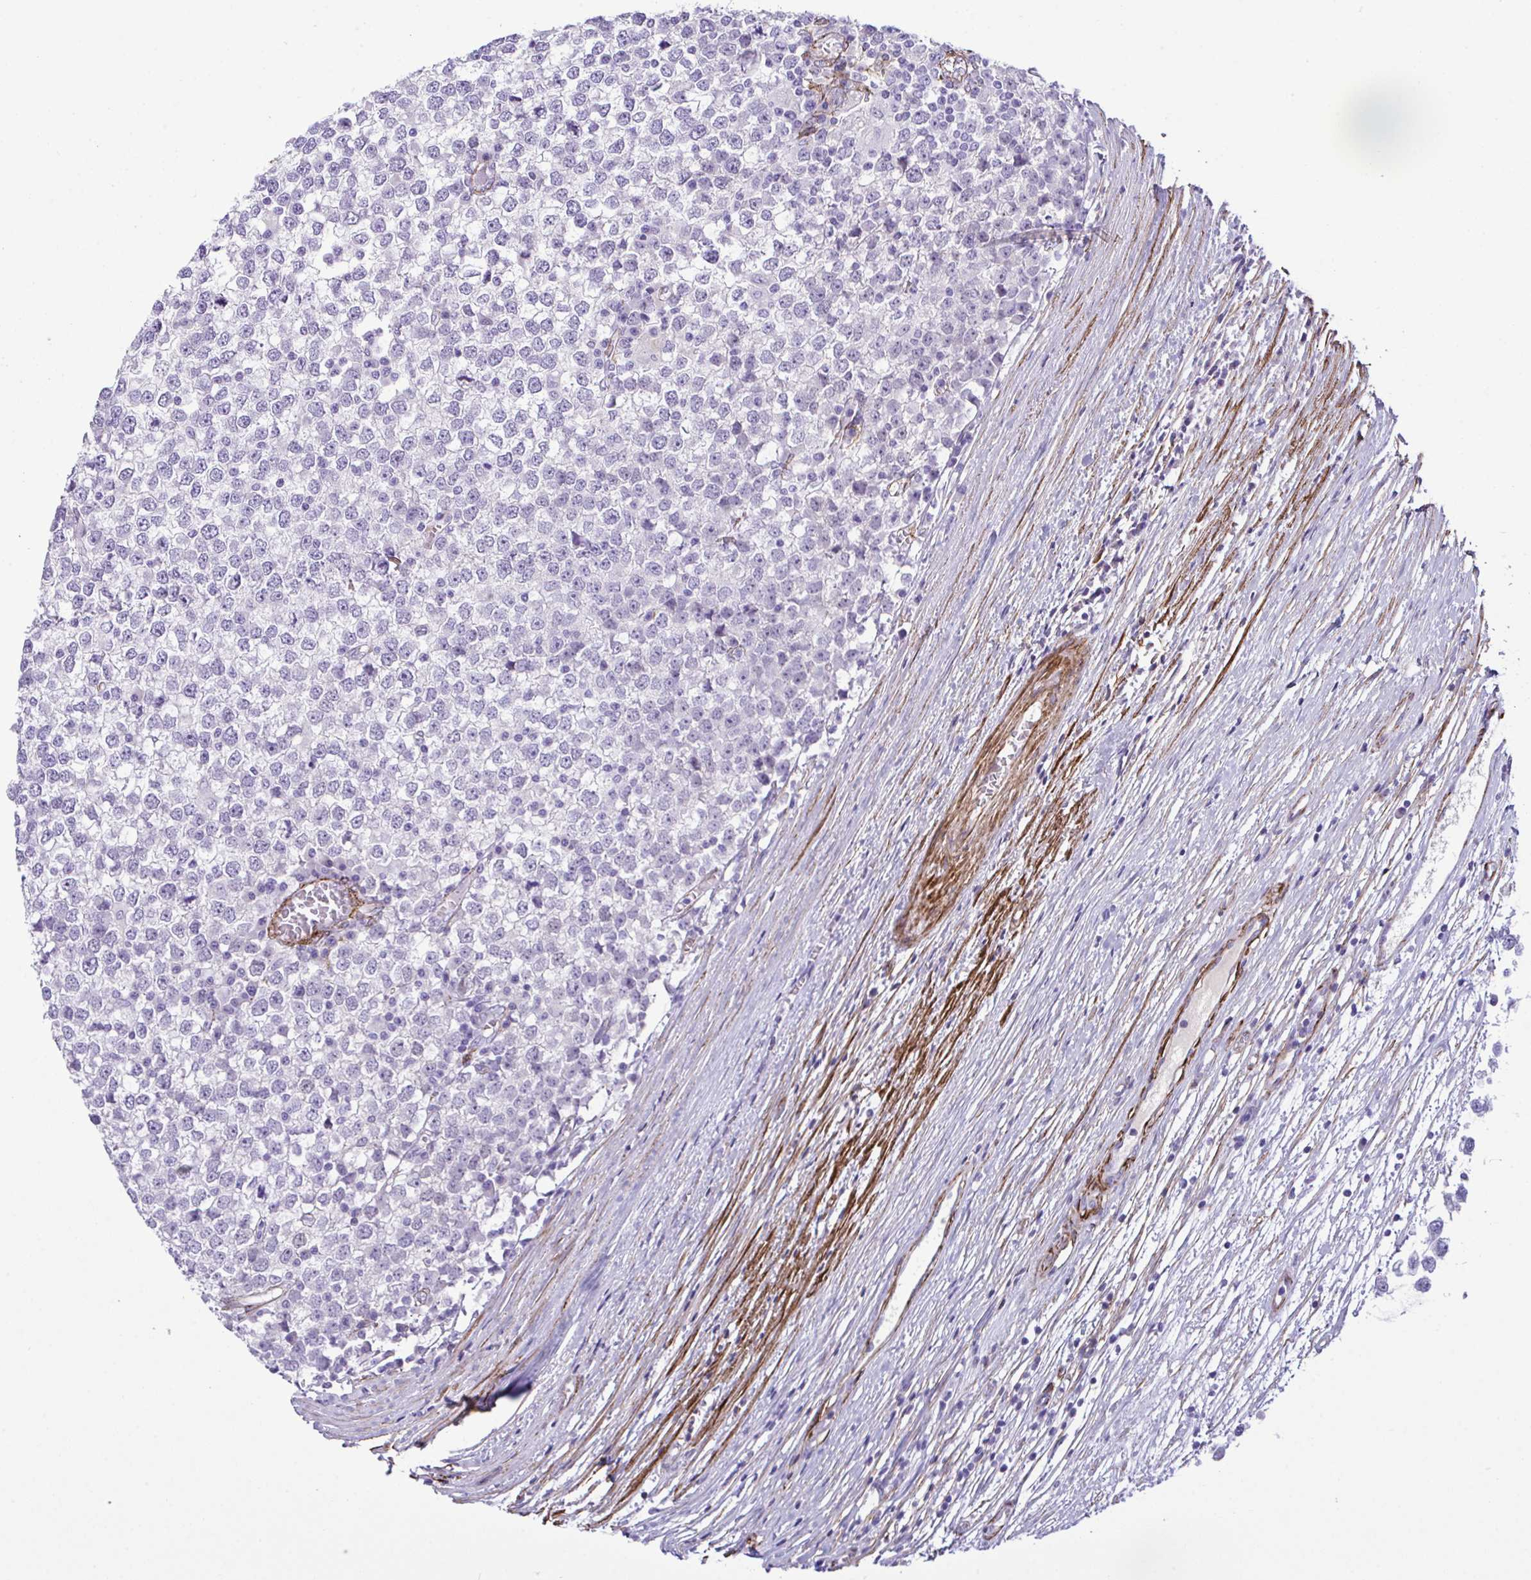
{"staining": {"intensity": "negative", "quantity": "none", "location": "none"}, "tissue": "testis cancer", "cell_type": "Tumor cells", "image_type": "cancer", "snomed": [{"axis": "morphology", "description": "Seminoma, NOS"}, {"axis": "topography", "description": "Testis"}], "caption": "Protein analysis of seminoma (testis) exhibits no significant positivity in tumor cells.", "gene": "SYNPO2L", "patient": {"sex": "male", "age": 65}}